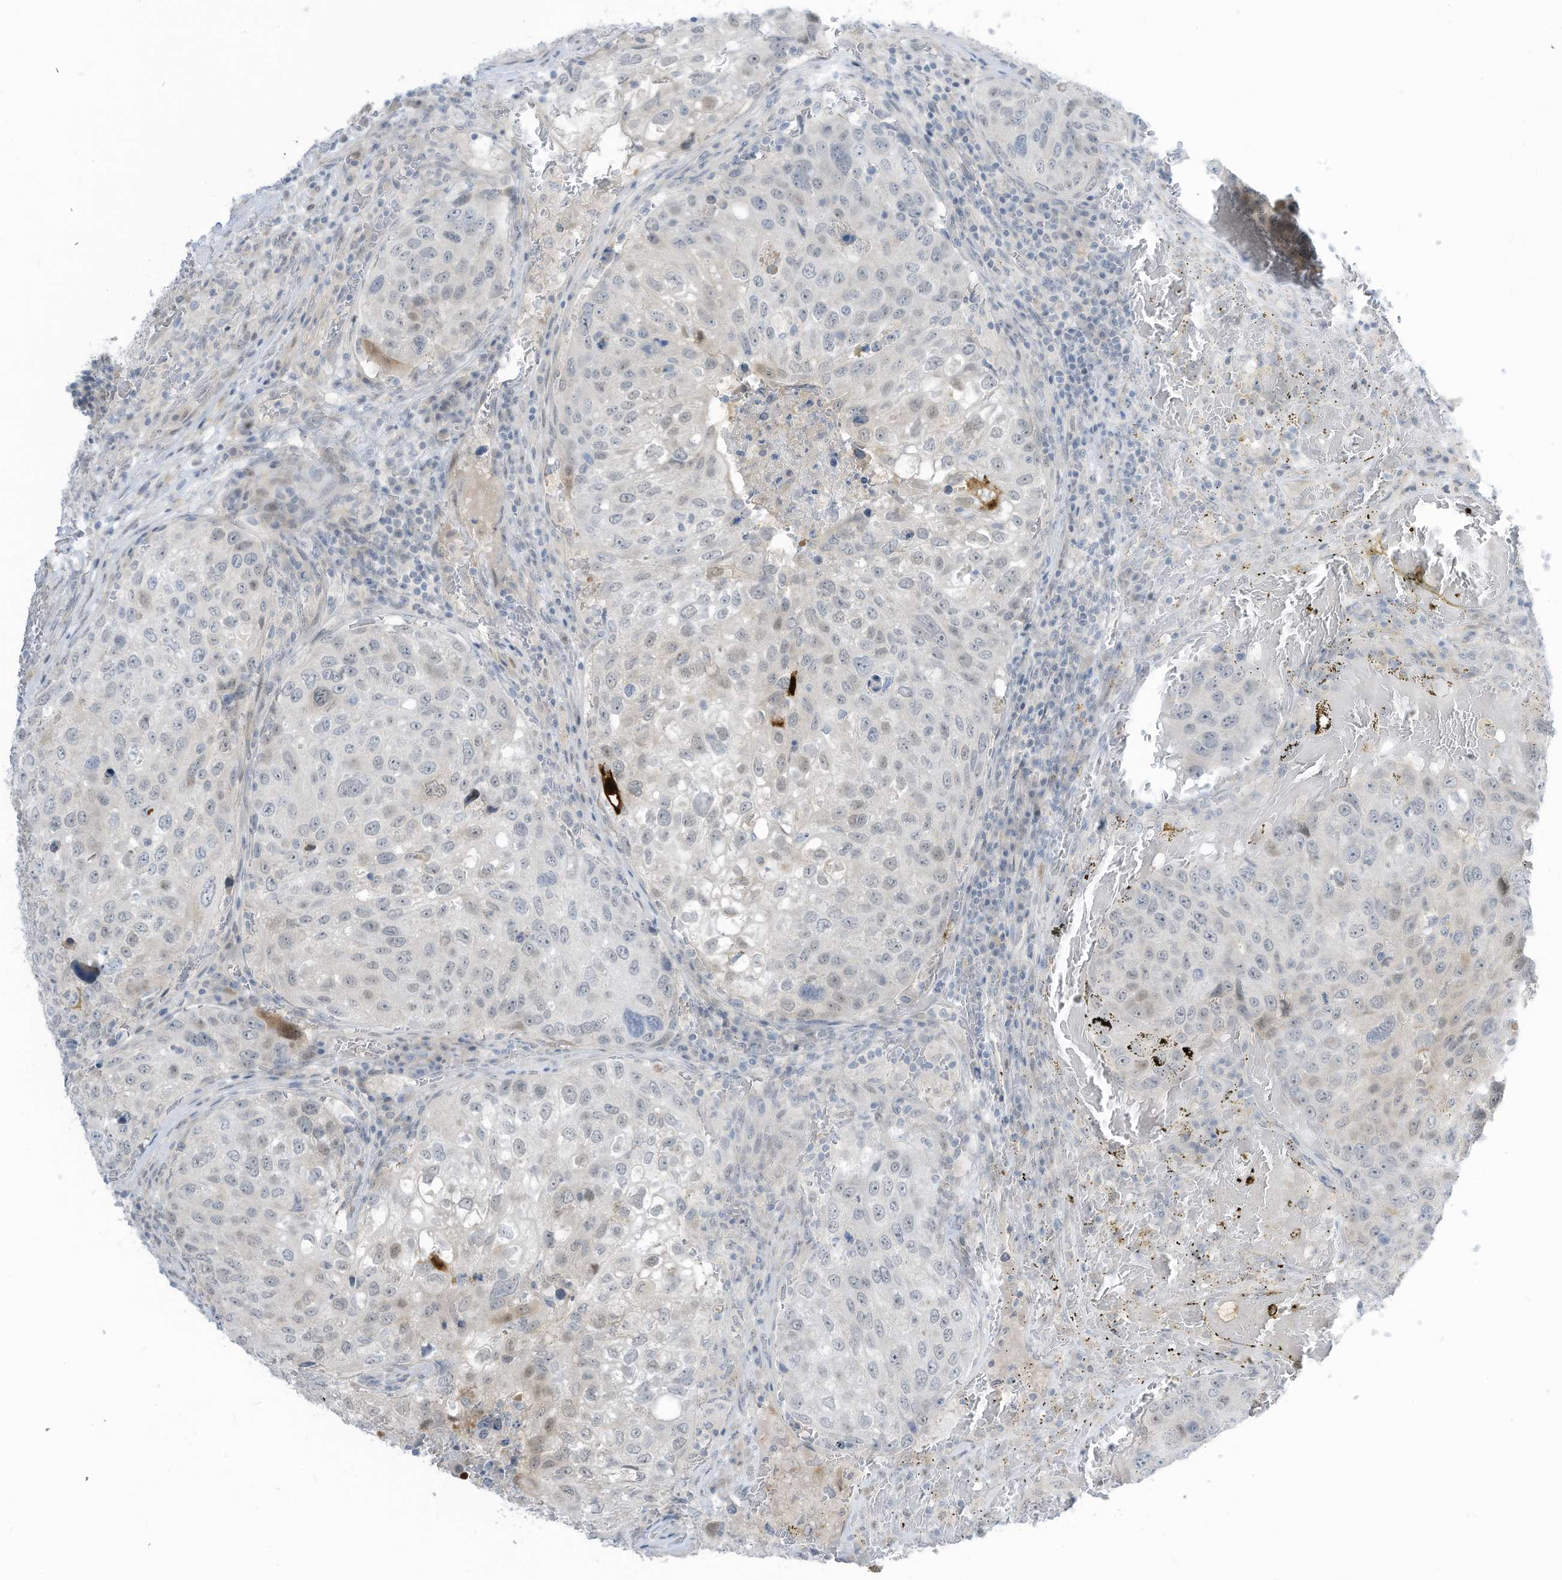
{"staining": {"intensity": "negative", "quantity": "none", "location": "none"}, "tissue": "urothelial cancer", "cell_type": "Tumor cells", "image_type": "cancer", "snomed": [{"axis": "morphology", "description": "Urothelial carcinoma, High grade"}, {"axis": "topography", "description": "Lymph node"}, {"axis": "topography", "description": "Urinary bladder"}], "caption": "An image of urothelial carcinoma (high-grade) stained for a protein reveals no brown staining in tumor cells.", "gene": "ASPRV1", "patient": {"sex": "male", "age": 51}}